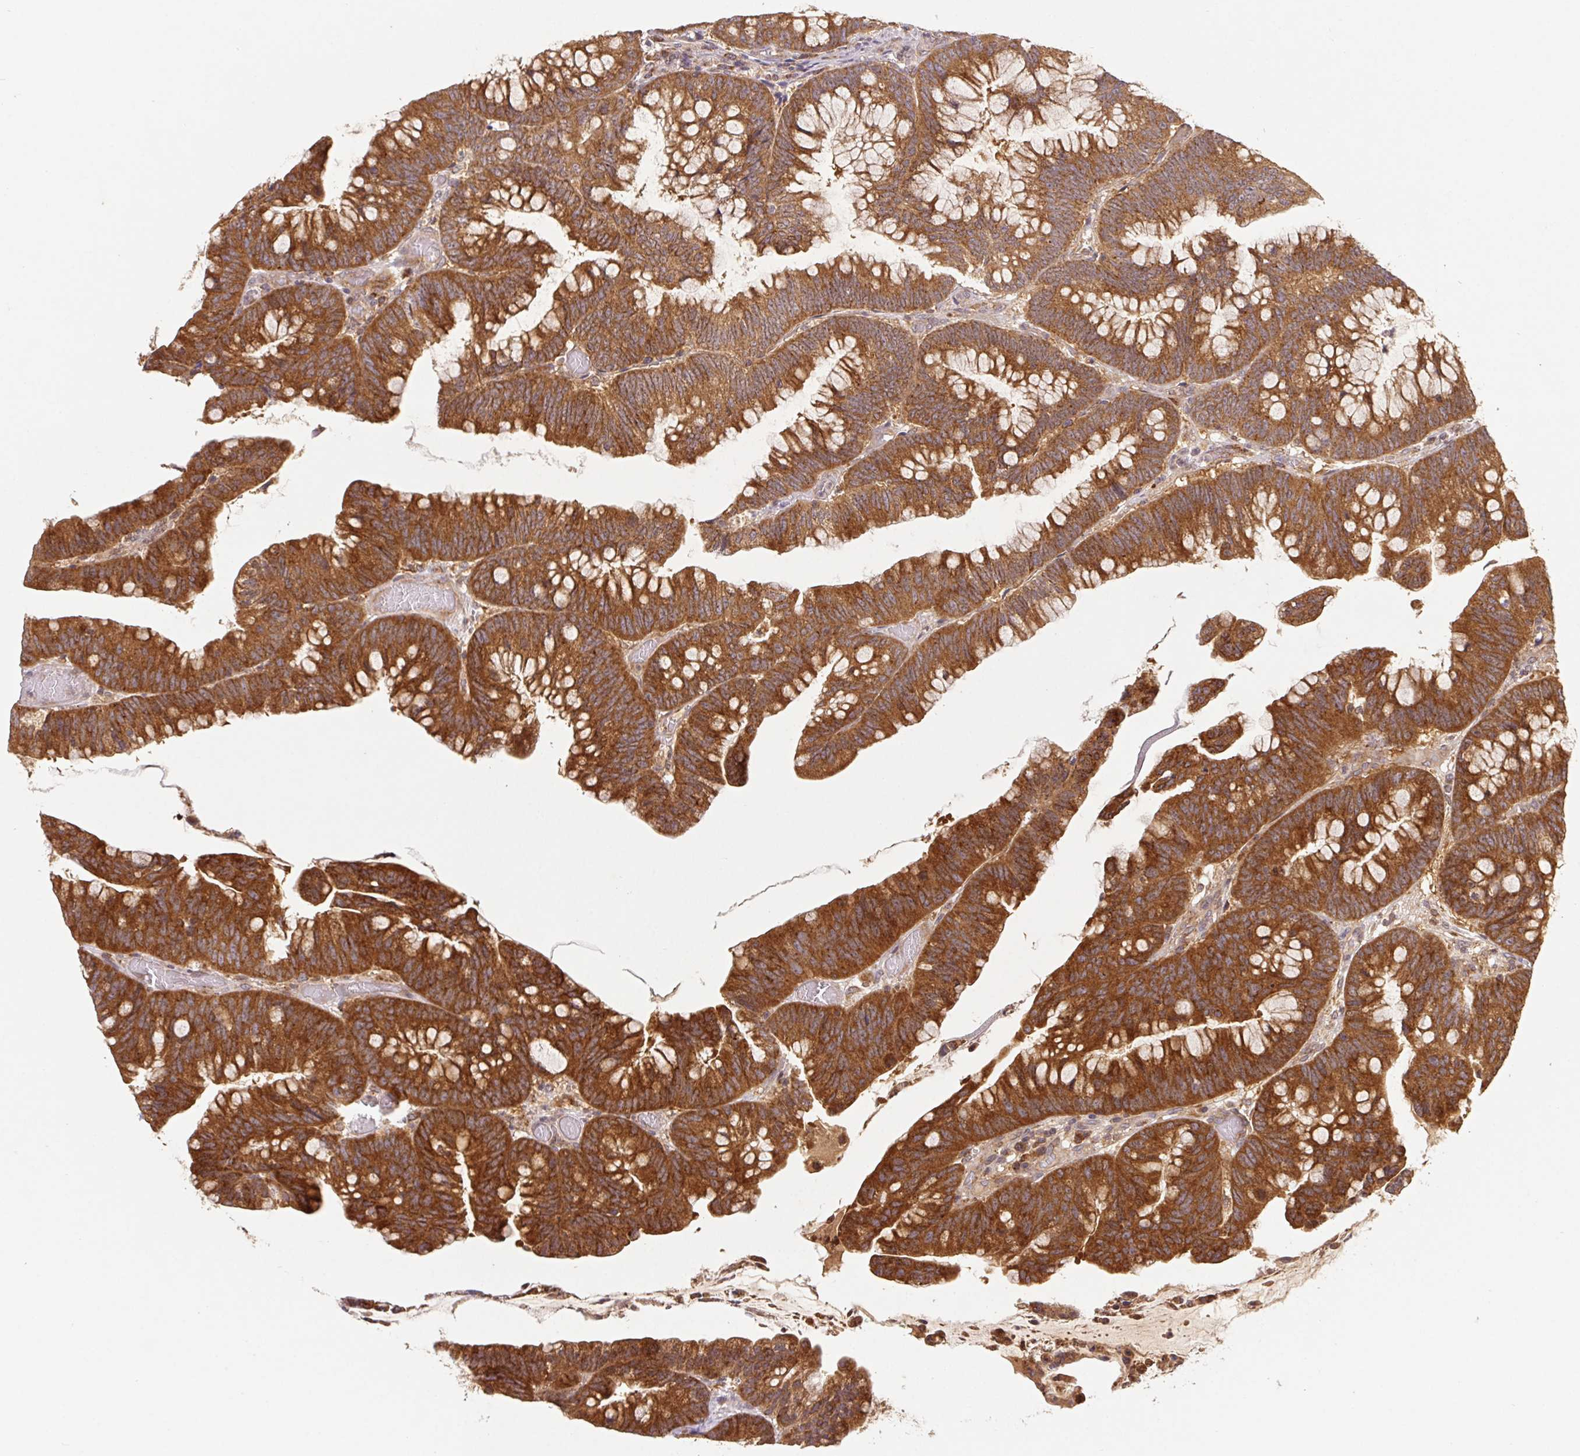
{"staining": {"intensity": "strong", "quantity": ">75%", "location": "cytoplasmic/membranous"}, "tissue": "colorectal cancer", "cell_type": "Tumor cells", "image_type": "cancer", "snomed": [{"axis": "morphology", "description": "Adenocarcinoma, NOS"}, {"axis": "topography", "description": "Colon"}], "caption": "Adenocarcinoma (colorectal) was stained to show a protein in brown. There is high levels of strong cytoplasmic/membranous staining in about >75% of tumor cells.", "gene": "MTHFD1", "patient": {"sex": "male", "age": 62}}